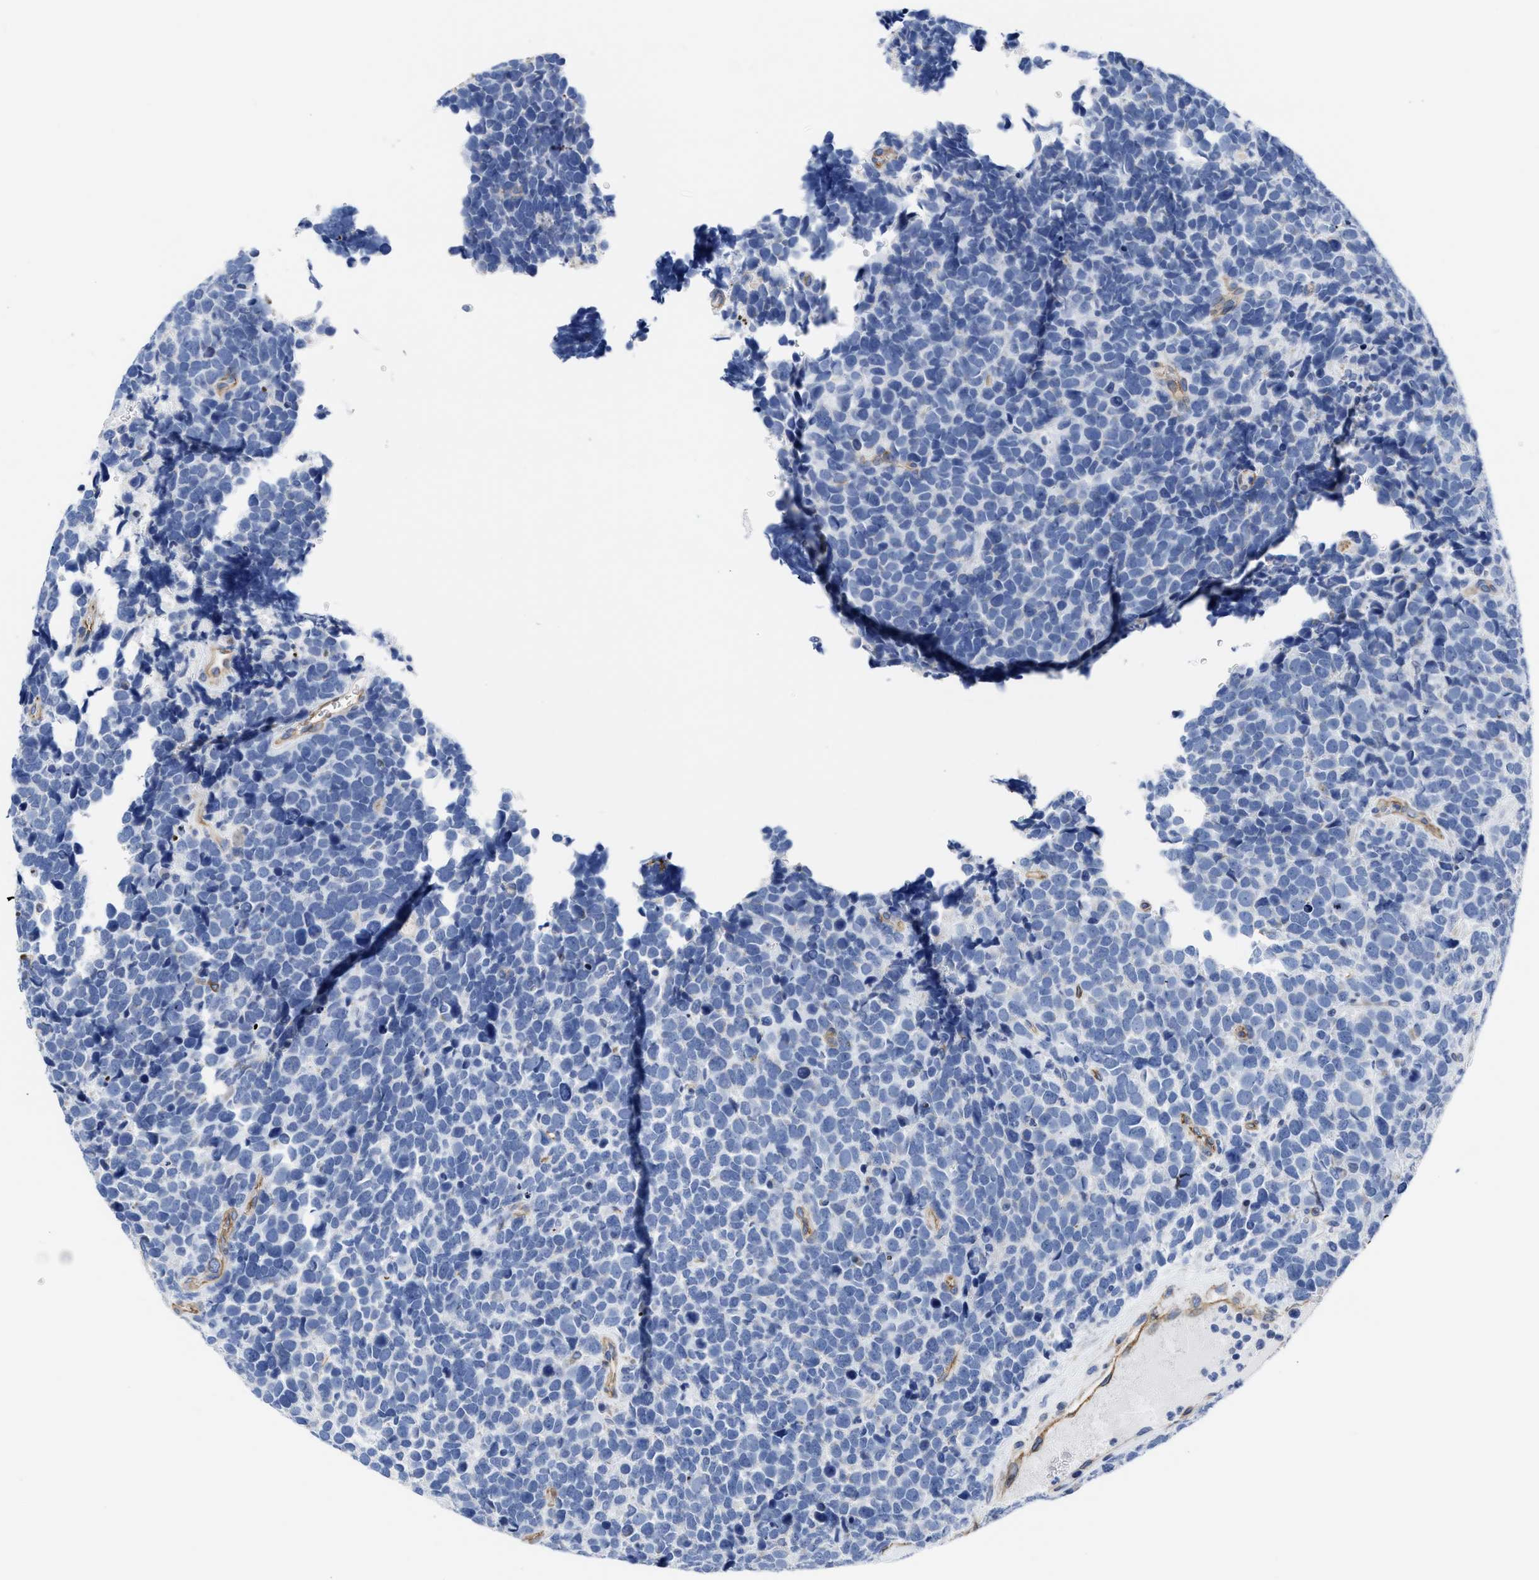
{"staining": {"intensity": "negative", "quantity": "none", "location": "none"}, "tissue": "urothelial cancer", "cell_type": "Tumor cells", "image_type": "cancer", "snomed": [{"axis": "morphology", "description": "Urothelial carcinoma, High grade"}, {"axis": "topography", "description": "Urinary bladder"}], "caption": "Immunohistochemical staining of urothelial cancer shows no significant staining in tumor cells.", "gene": "KCNMB3", "patient": {"sex": "female", "age": 82}}